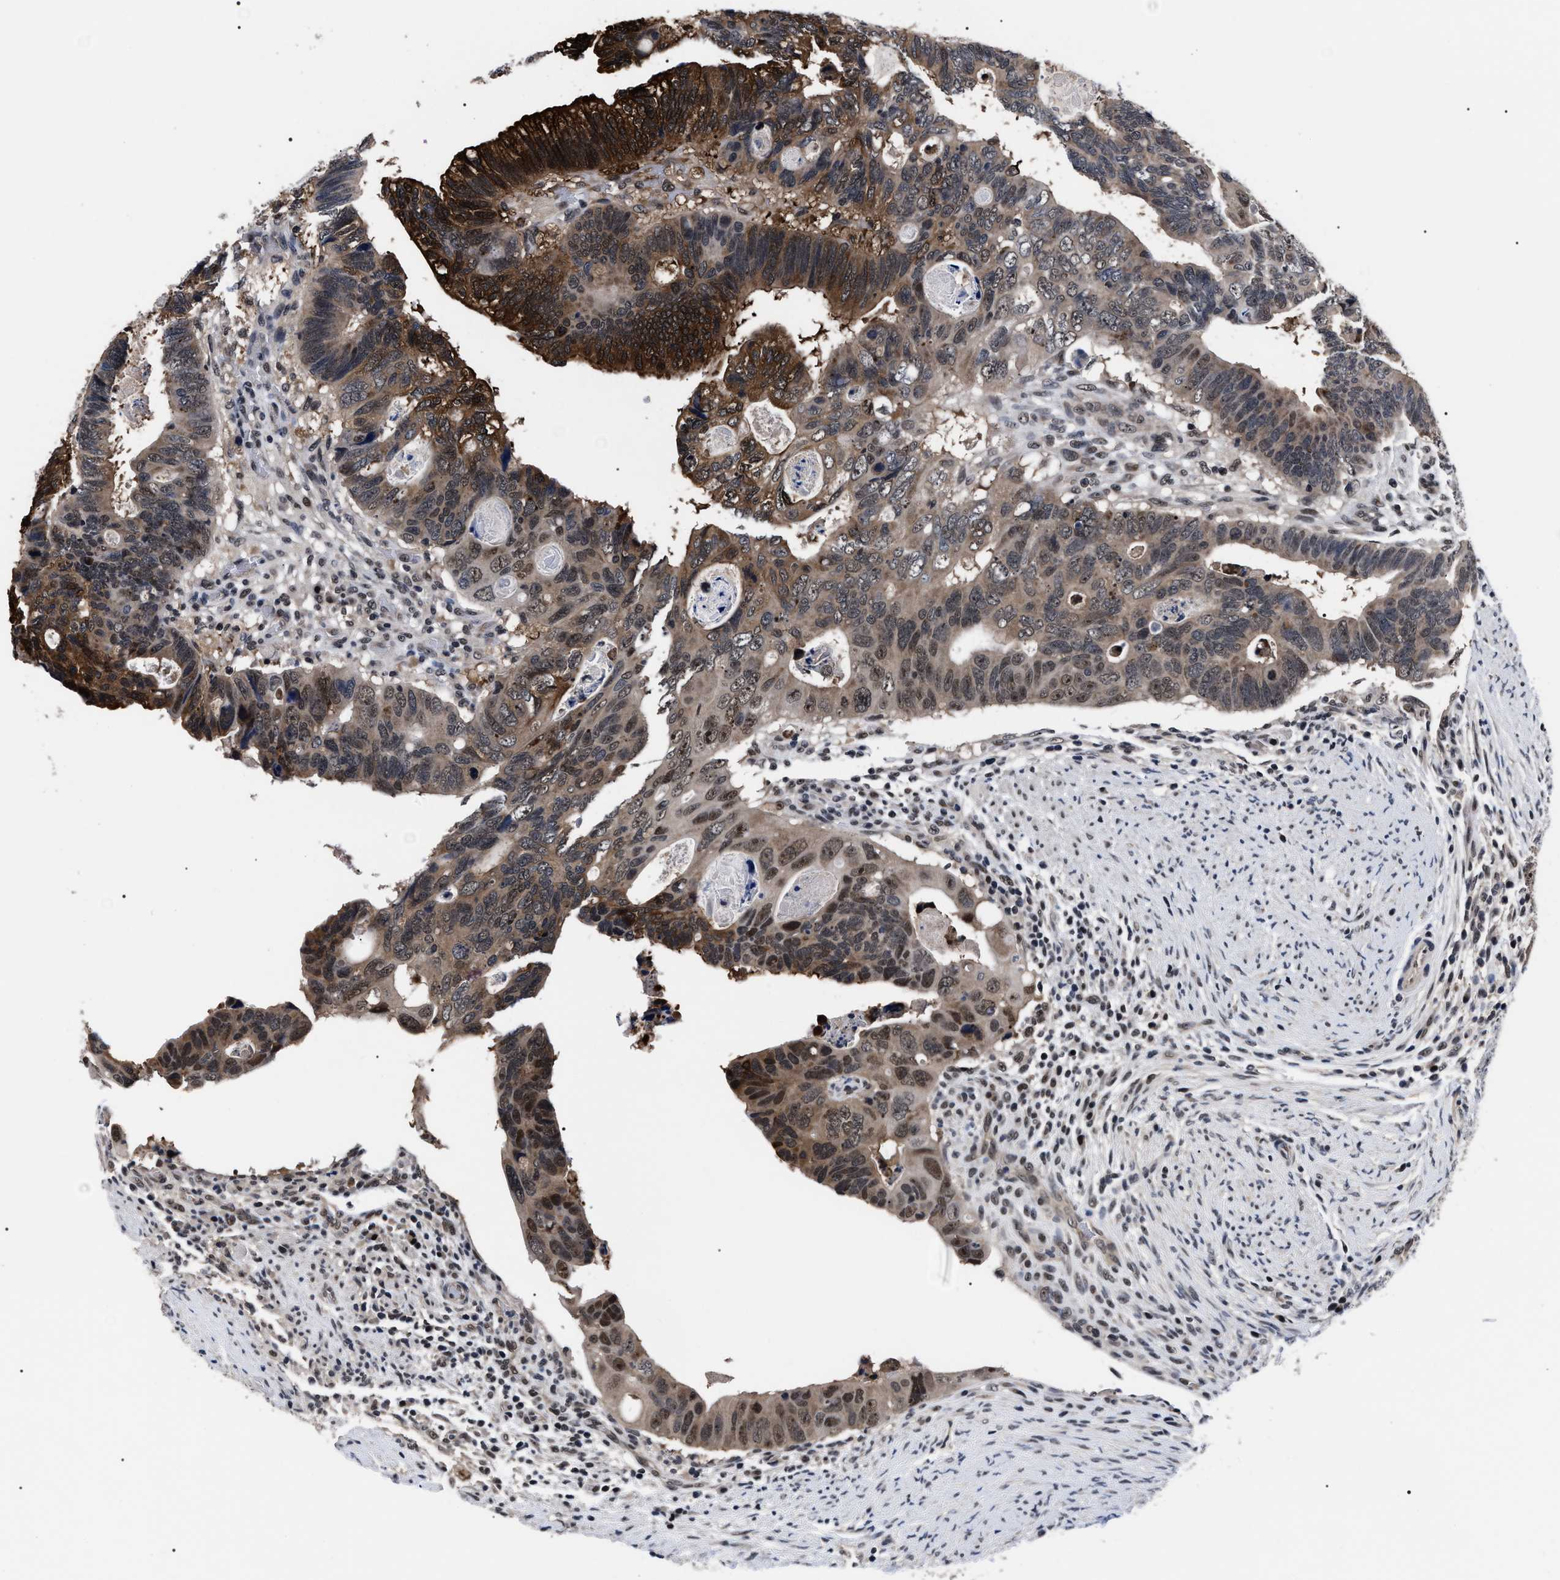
{"staining": {"intensity": "strong", "quantity": "25%-75%", "location": "cytoplasmic/membranous,nuclear"}, "tissue": "colorectal cancer", "cell_type": "Tumor cells", "image_type": "cancer", "snomed": [{"axis": "morphology", "description": "Adenocarcinoma, NOS"}, {"axis": "topography", "description": "Rectum"}], "caption": "Tumor cells exhibit high levels of strong cytoplasmic/membranous and nuclear positivity in approximately 25%-75% of cells in colorectal adenocarcinoma.", "gene": "CSNK2A1", "patient": {"sex": "male", "age": 53}}